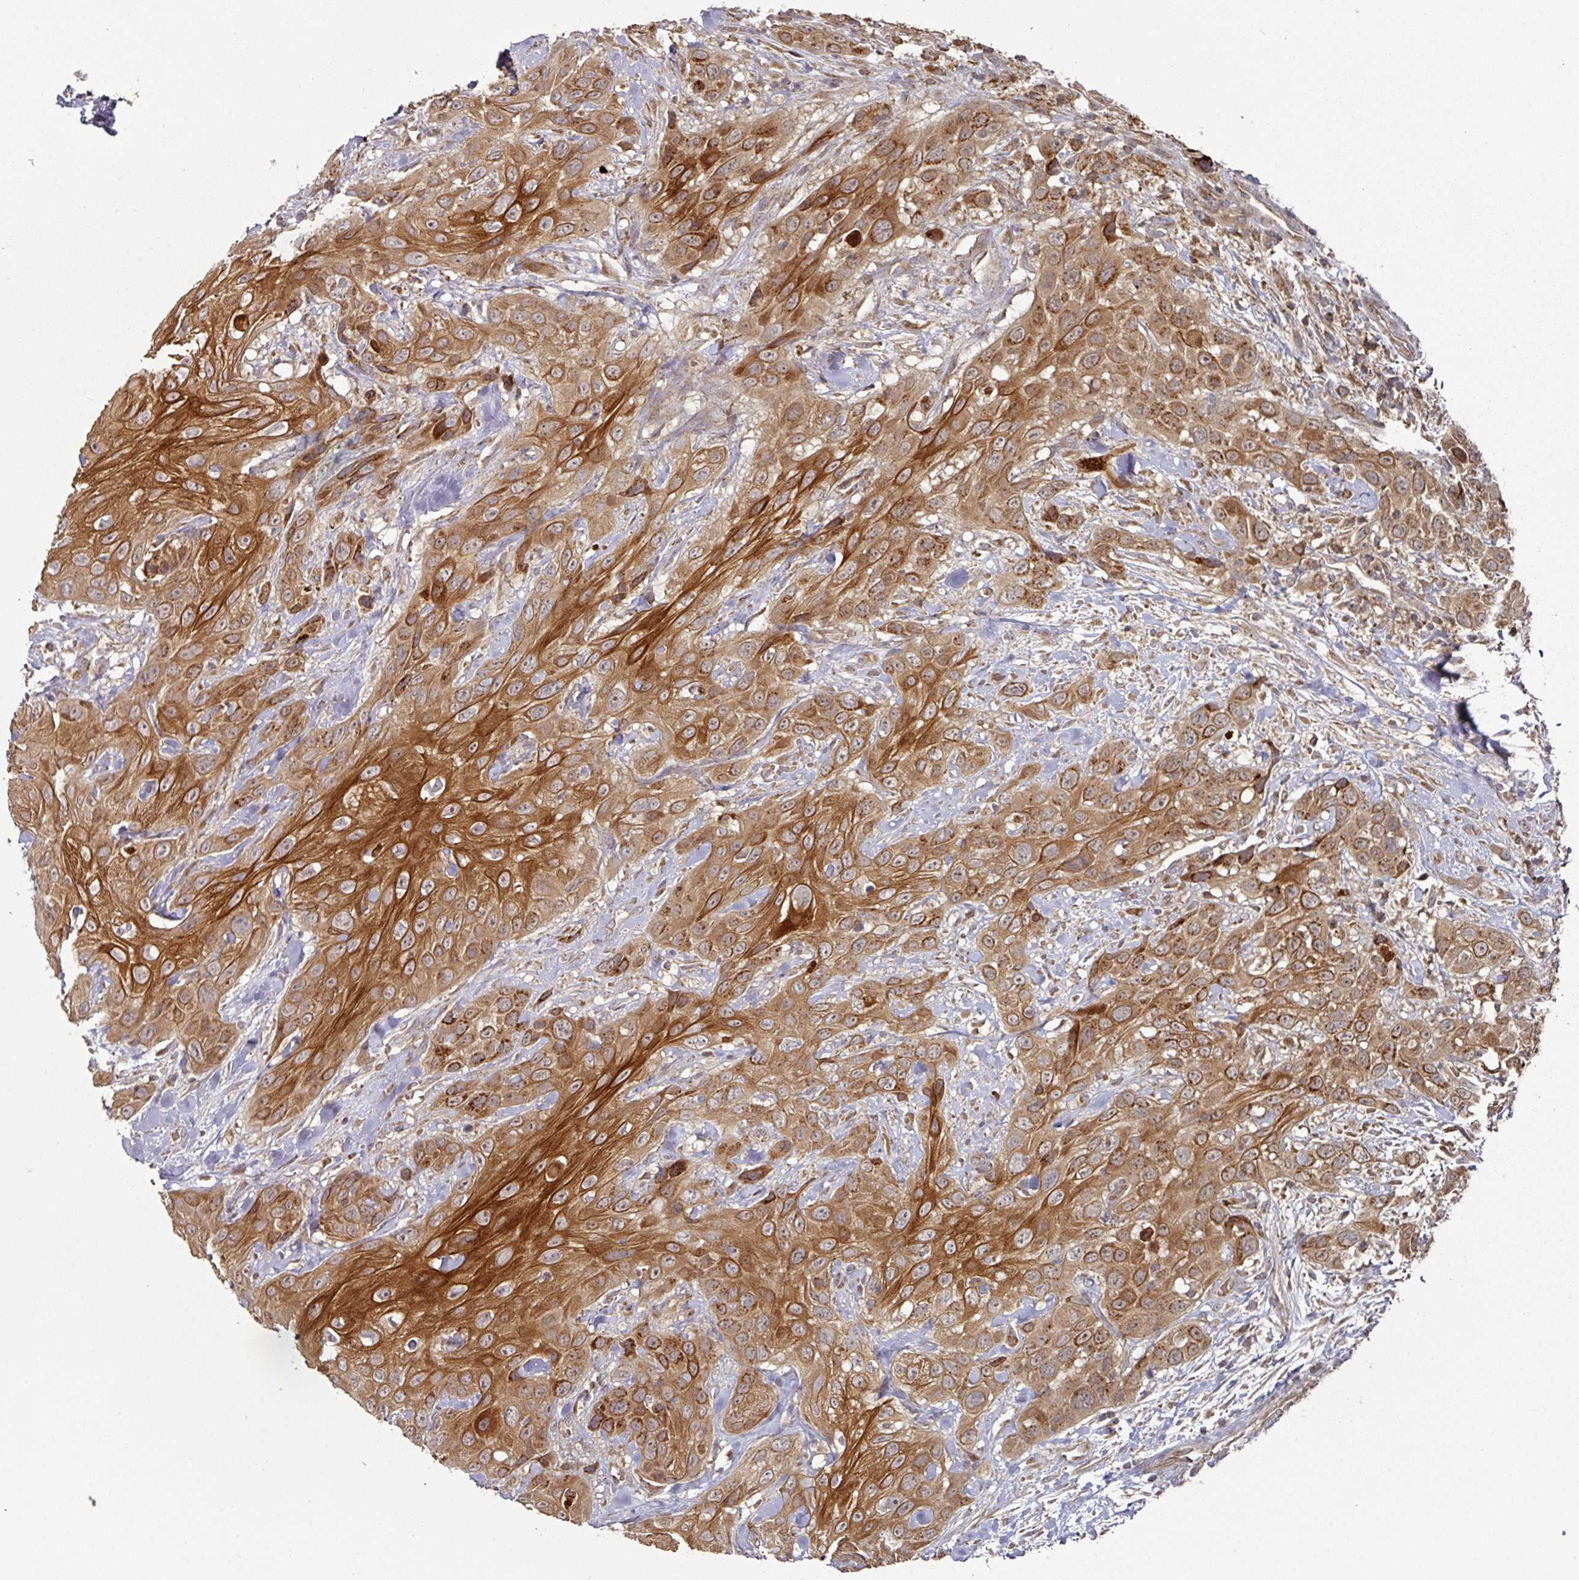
{"staining": {"intensity": "strong", "quantity": ">75%", "location": "cytoplasmic/membranous"}, "tissue": "head and neck cancer", "cell_type": "Tumor cells", "image_type": "cancer", "snomed": [{"axis": "morphology", "description": "Squamous cell carcinoma, NOS"}, {"axis": "topography", "description": "Head-Neck"}], "caption": "Immunohistochemistry (IHC) of head and neck cancer (squamous cell carcinoma) shows high levels of strong cytoplasmic/membranous staining in about >75% of tumor cells. (DAB (3,3'-diaminobenzidine) = brown stain, brightfield microscopy at high magnification).", "gene": "DNAJC7", "patient": {"sex": "male", "age": 81}}